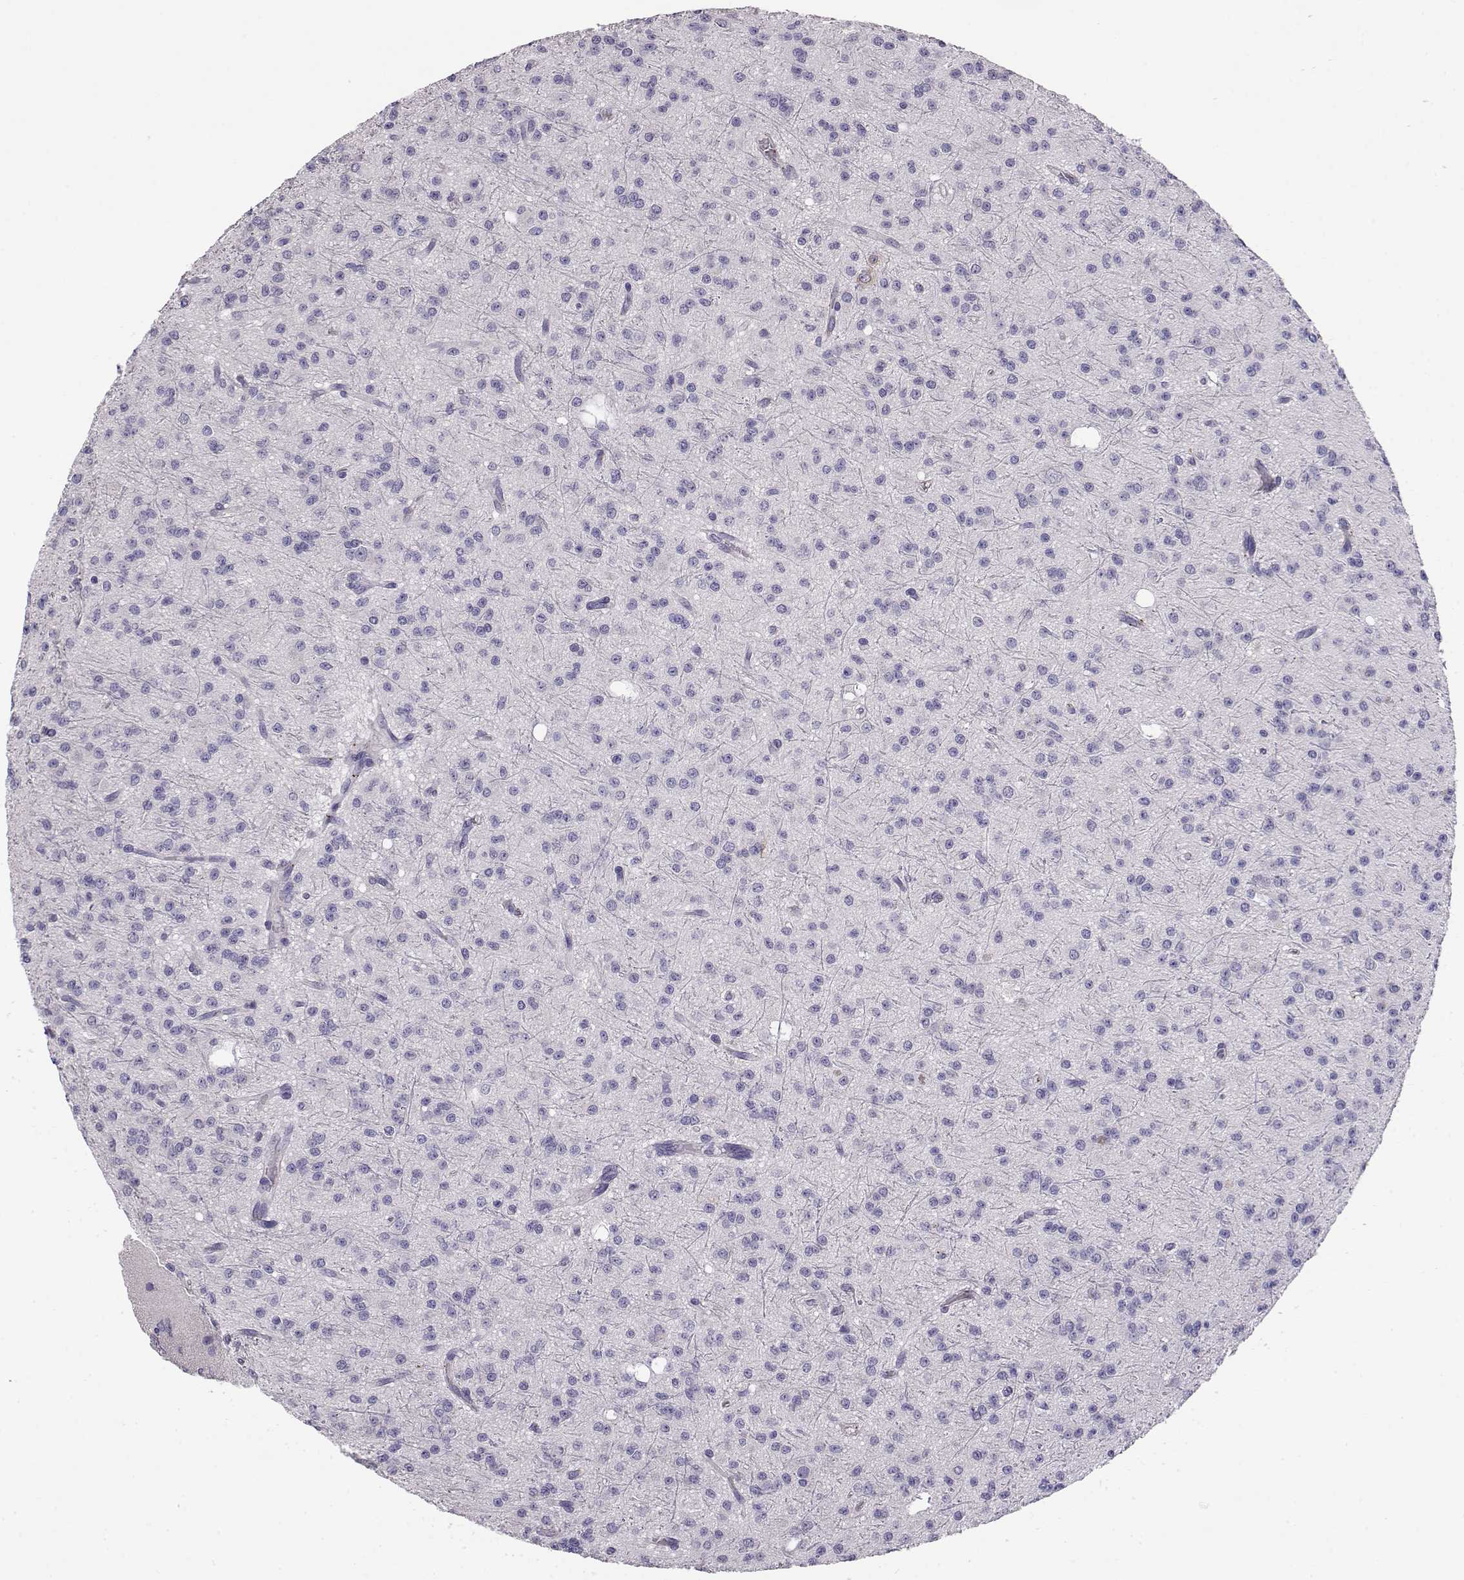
{"staining": {"intensity": "negative", "quantity": "none", "location": "none"}, "tissue": "glioma", "cell_type": "Tumor cells", "image_type": "cancer", "snomed": [{"axis": "morphology", "description": "Glioma, malignant, Low grade"}, {"axis": "topography", "description": "Brain"}], "caption": "Image shows no protein staining in tumor cells of low-grade glioma (malignant) tissue.", "gene": "ENDOU", "patient": {"sex": "male", "age": 27}}